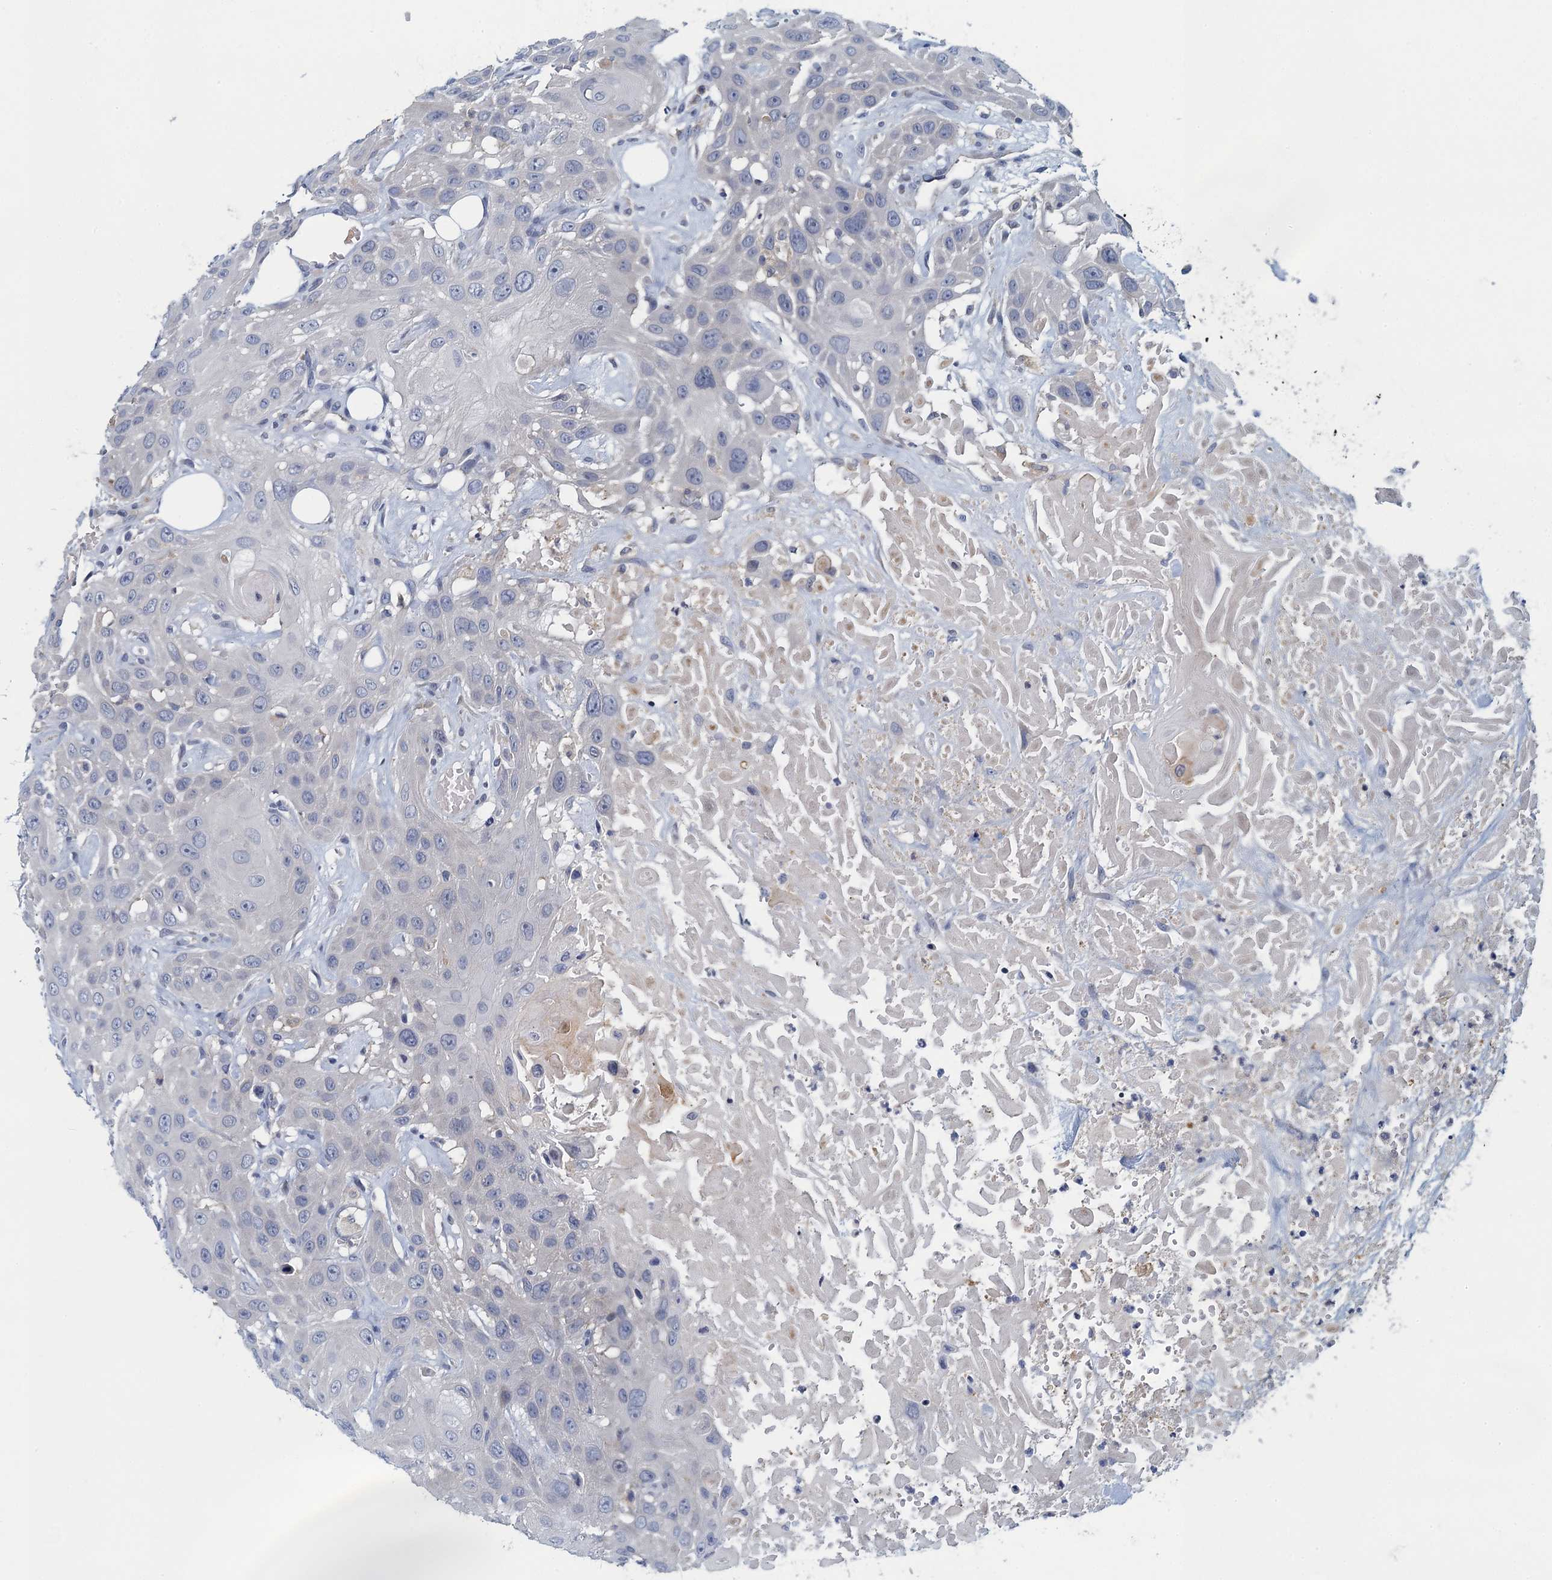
{"staining": {"intensity": "negative", "quantity": "none", "location": "none"}, "tissue": "head and neck cancer", "cell_type": "Tumor cells", "image_type": "cancer", "snomed": [{"axis": "morphology", "description": "Squamous cell carcinoma, NOS"}, {"axis": "topography", "description": "Head-Neck"}], "caption": "Tumor cells are negative for brown protein staining in head and neck cancer.", "gene": "NCKAP1L", "patient": {"sex": "male", "age": 81}}